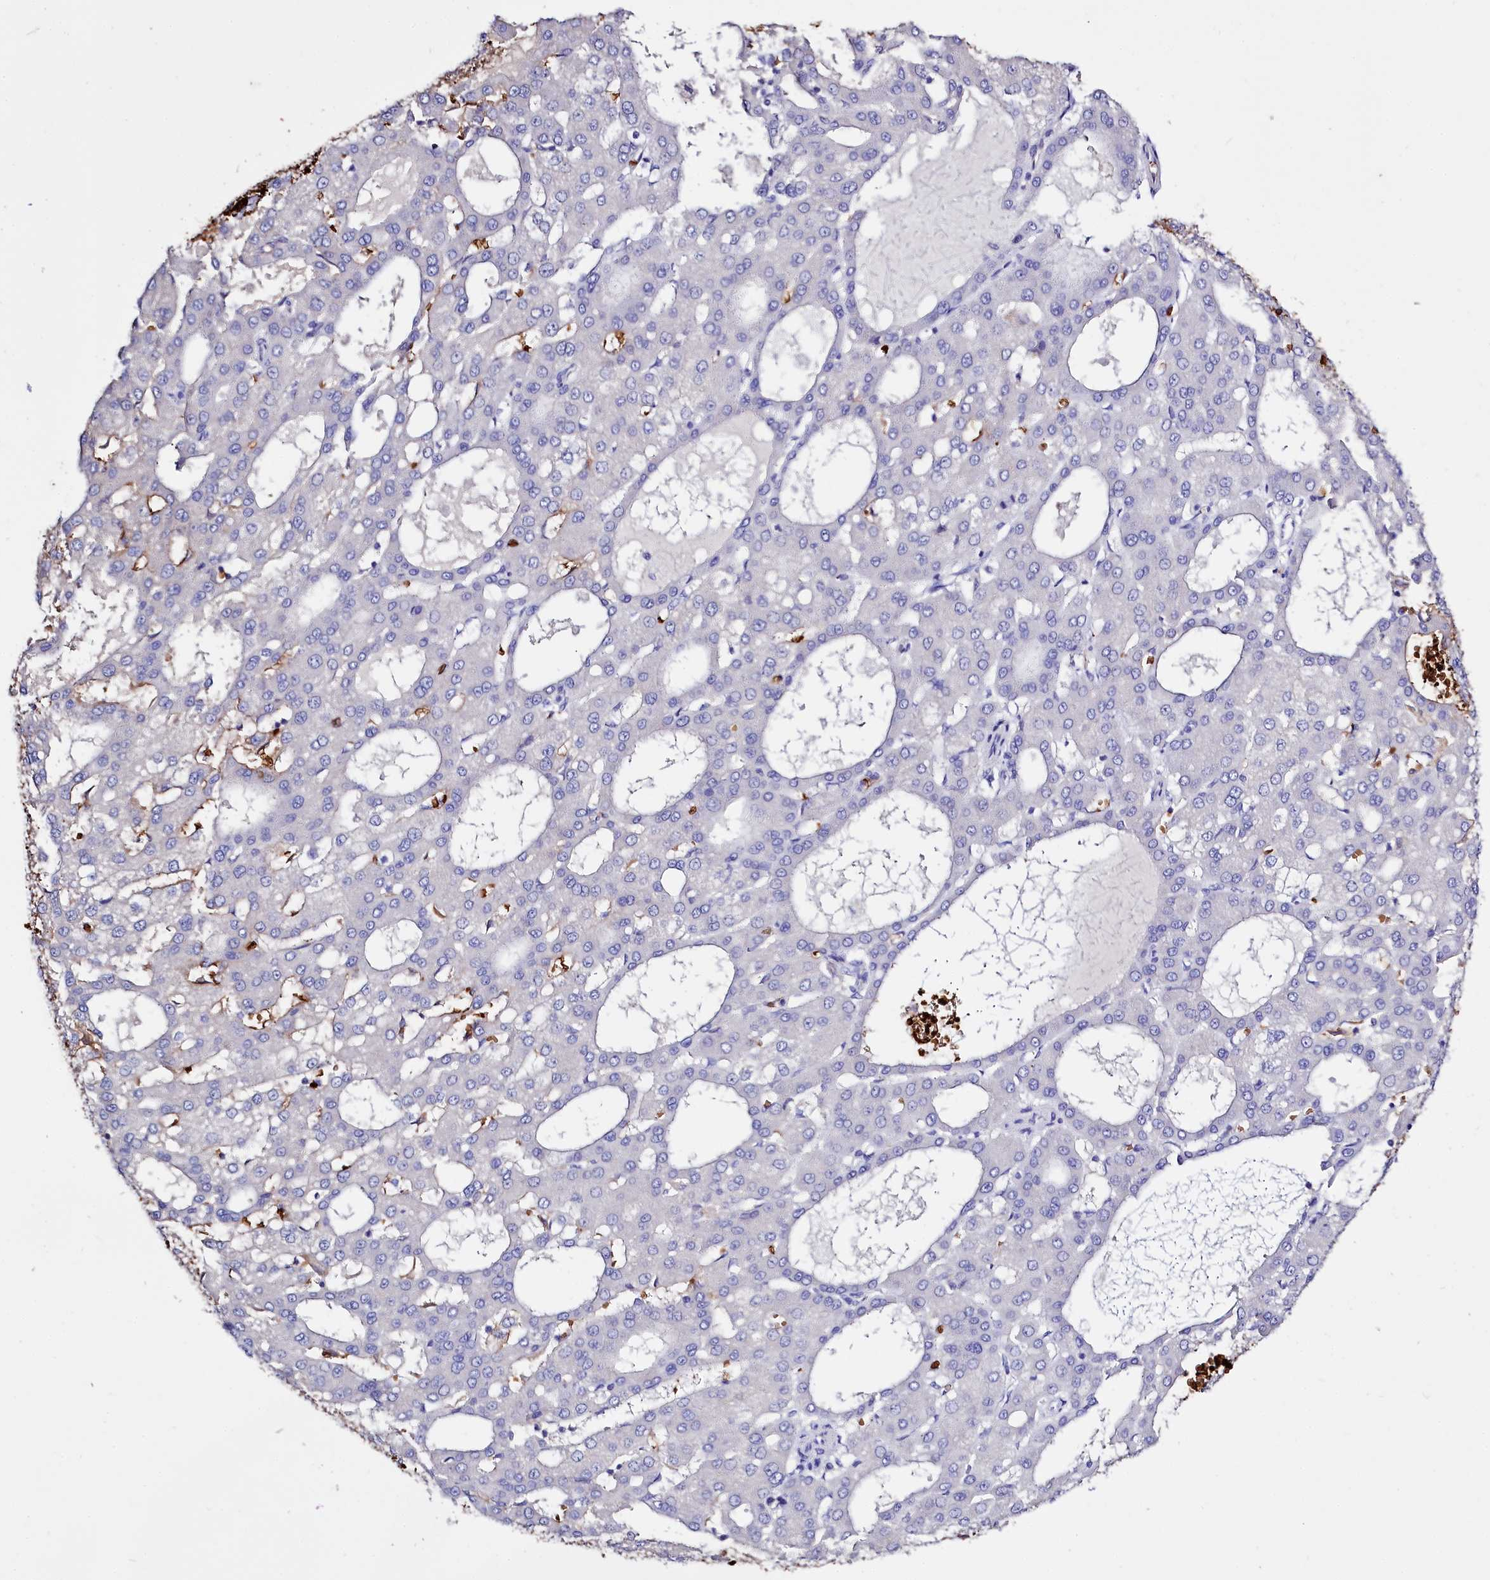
{"staining": {"intensity": "negative", "quantity": "none", "location": "none"}, "tissue": "liver cancer", "cell_type": "Tumor cells", "image_type": "cancer", "snomed": [{"axis": "morphology", "description": "Carcinoma, Hepatocellular, NOS"}, {"axis": "topography", "description": "Liver"}], "caption": "This is an immunohistochemistry (IHC) histopathology image of liver cancer (hepatocellular carcinoma). There is no positivity in tumor cells.", "gene": "RPUSD3", "patient": {"sex": "male", "age": 47}}